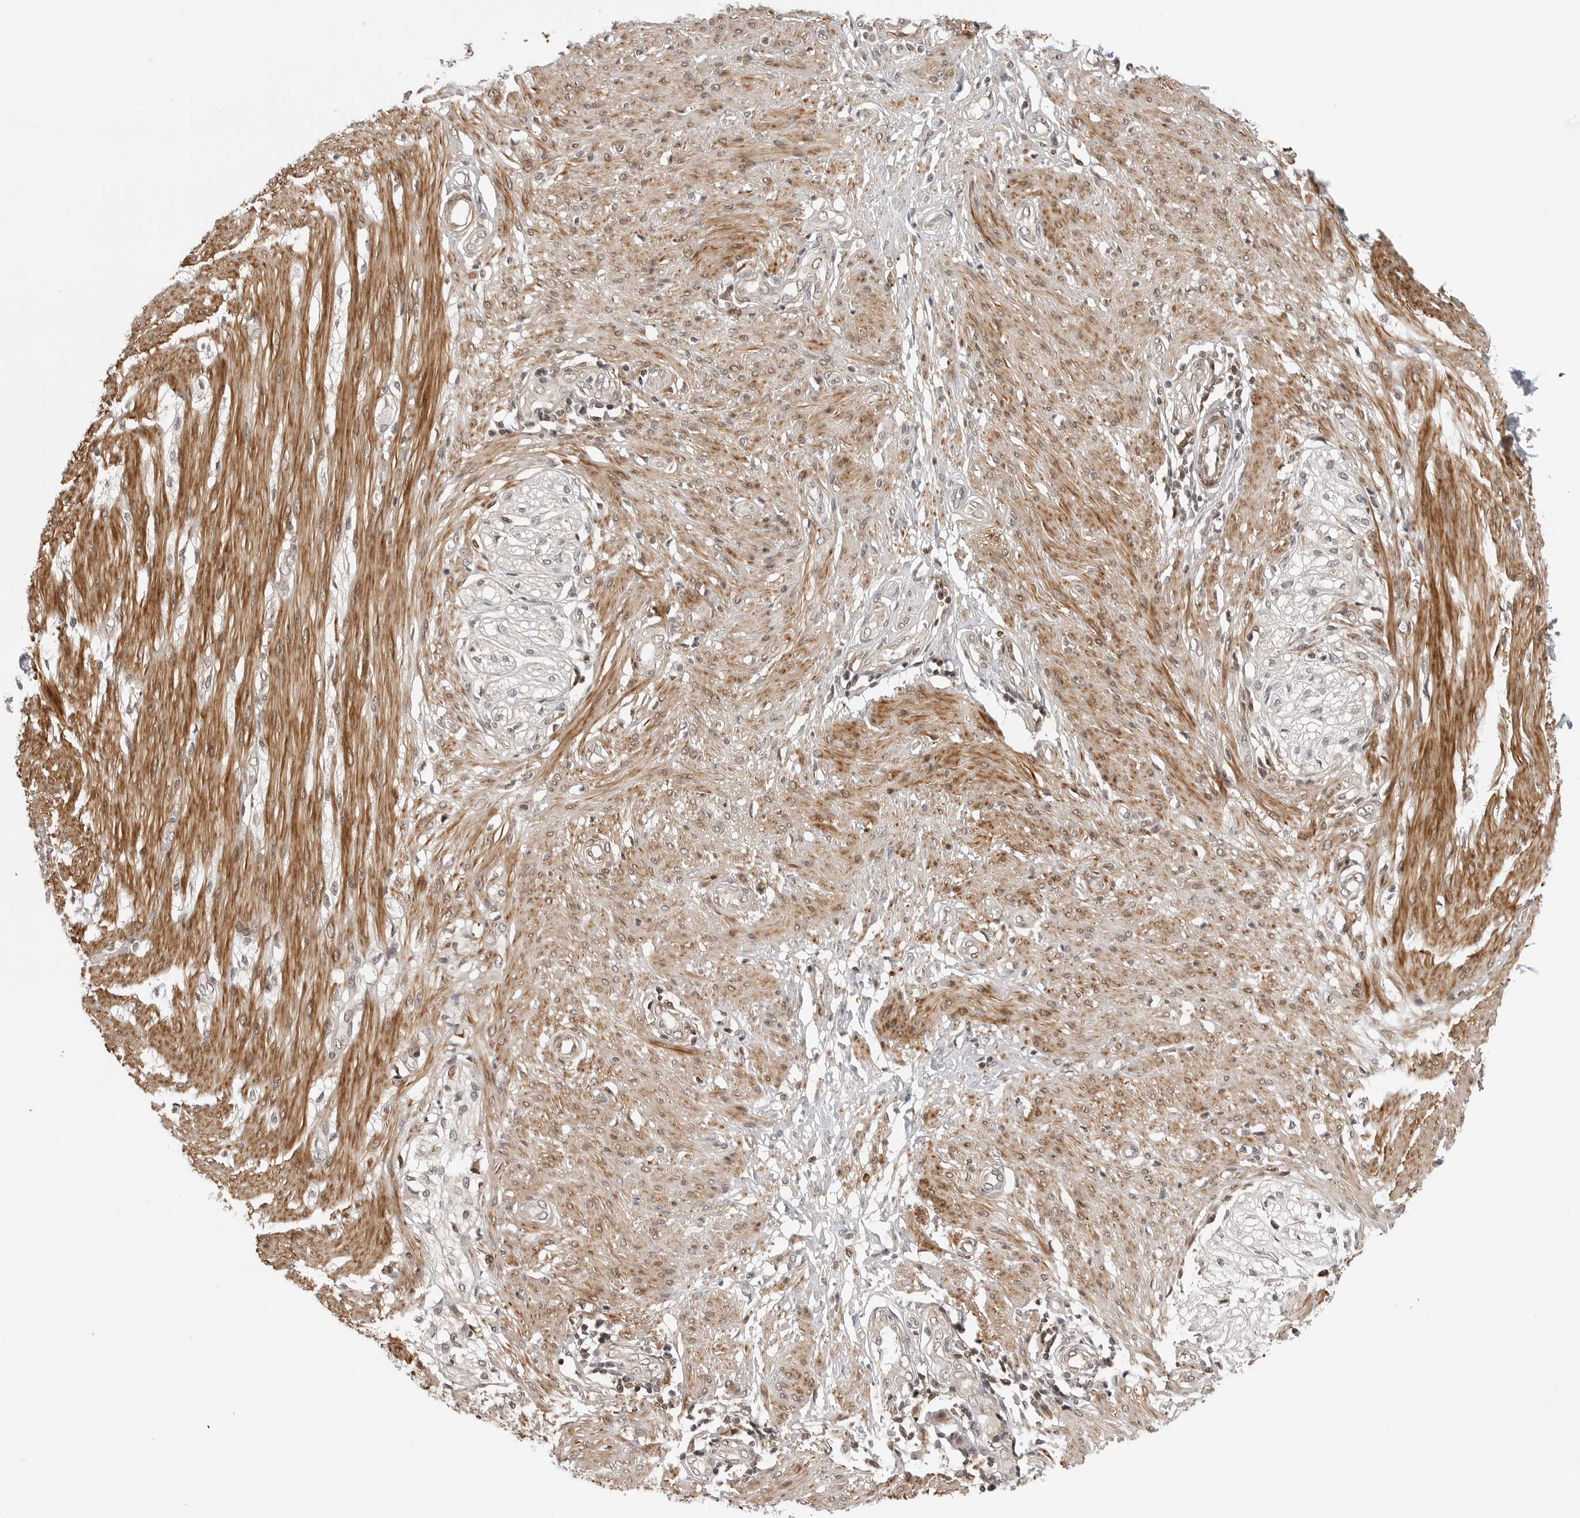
{"staining": {"intensity": "strong", "quantity": ">75%", "location": "cytoplasmic/membranous,nuclear"}, "tissue": "smooth muscle", "cell_type": "Smooth muscle cells", "image_type": "normal", "snomed": [{"axis": "morphology", "description": "Normal tissue, NOS"}, {"axis": "morphology", "description": "Adenocarcinoma, NOS"}, {"axis": "topography", "description": "Colon"}, {"axis": "topography", "description": "Peripheral nerve tissue"}], "caption": "A photomicrograph of human smooth muscle stained for a protein displays strong cytoplasmic/membranous,nuclear brown staining in smooth muscle cells.", "gene": "MAP2K5", "patient": {"sex": "male", "age": 14}}